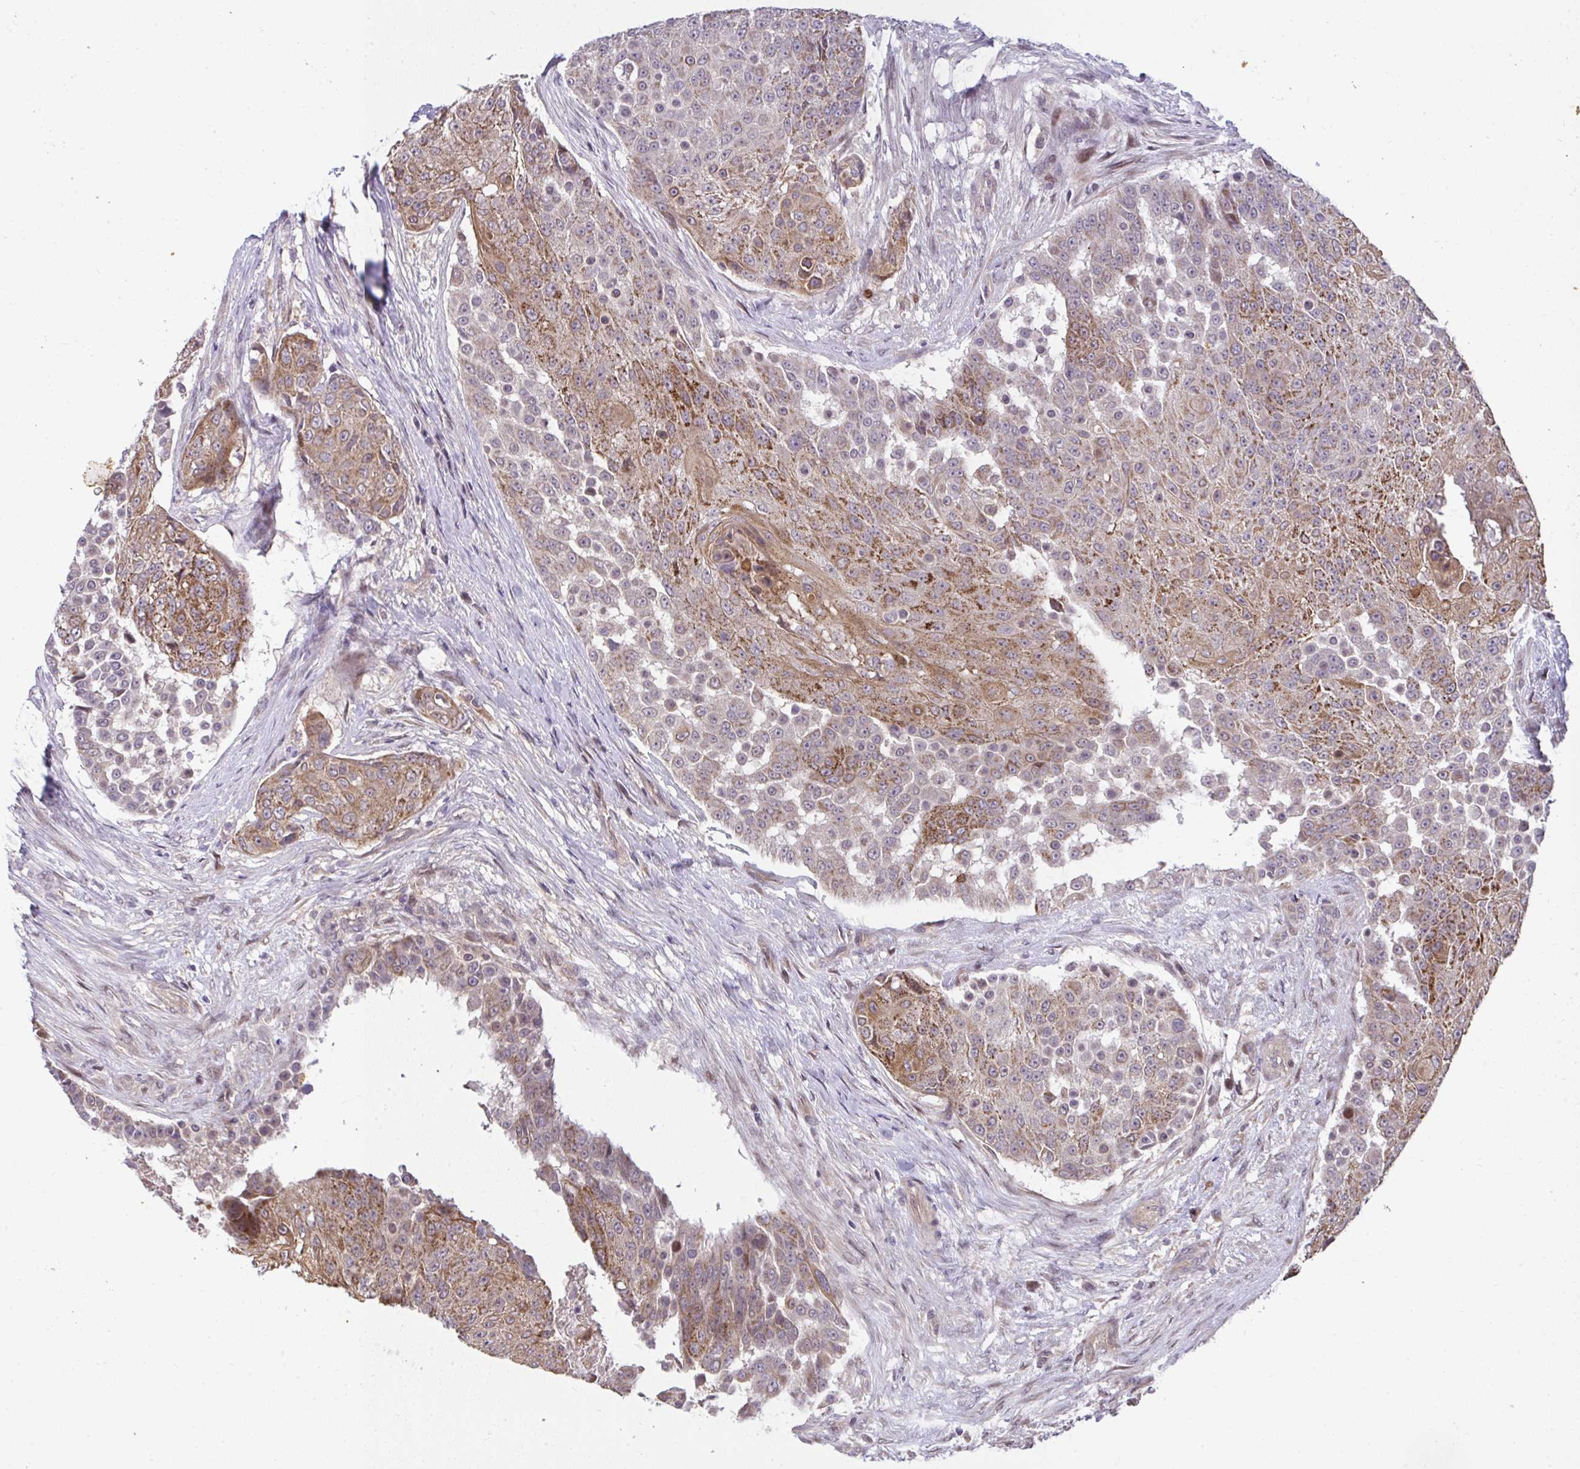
{"staining": {"intensity": "moderate", "quantity": ">75%", "location": "cytoplasmic/membranous"}, "tissue": "urothelial cancer", "cell_type": "Tumor cells", "image_type": "cancer", "snomed": [{"axis": "morphology", "description": "Urothelial carcinoma, High grade"}, {"axis": "topography", "description": "Urinary bladder"}], "caption": "Protein expression analysis of high-grade urothelial carcinoma shows moderate cytoplasmic/membranous staining in about >75% of tumor cells.", "gene": "RDH14", "patient": {"sex": "female", "age": 63}}